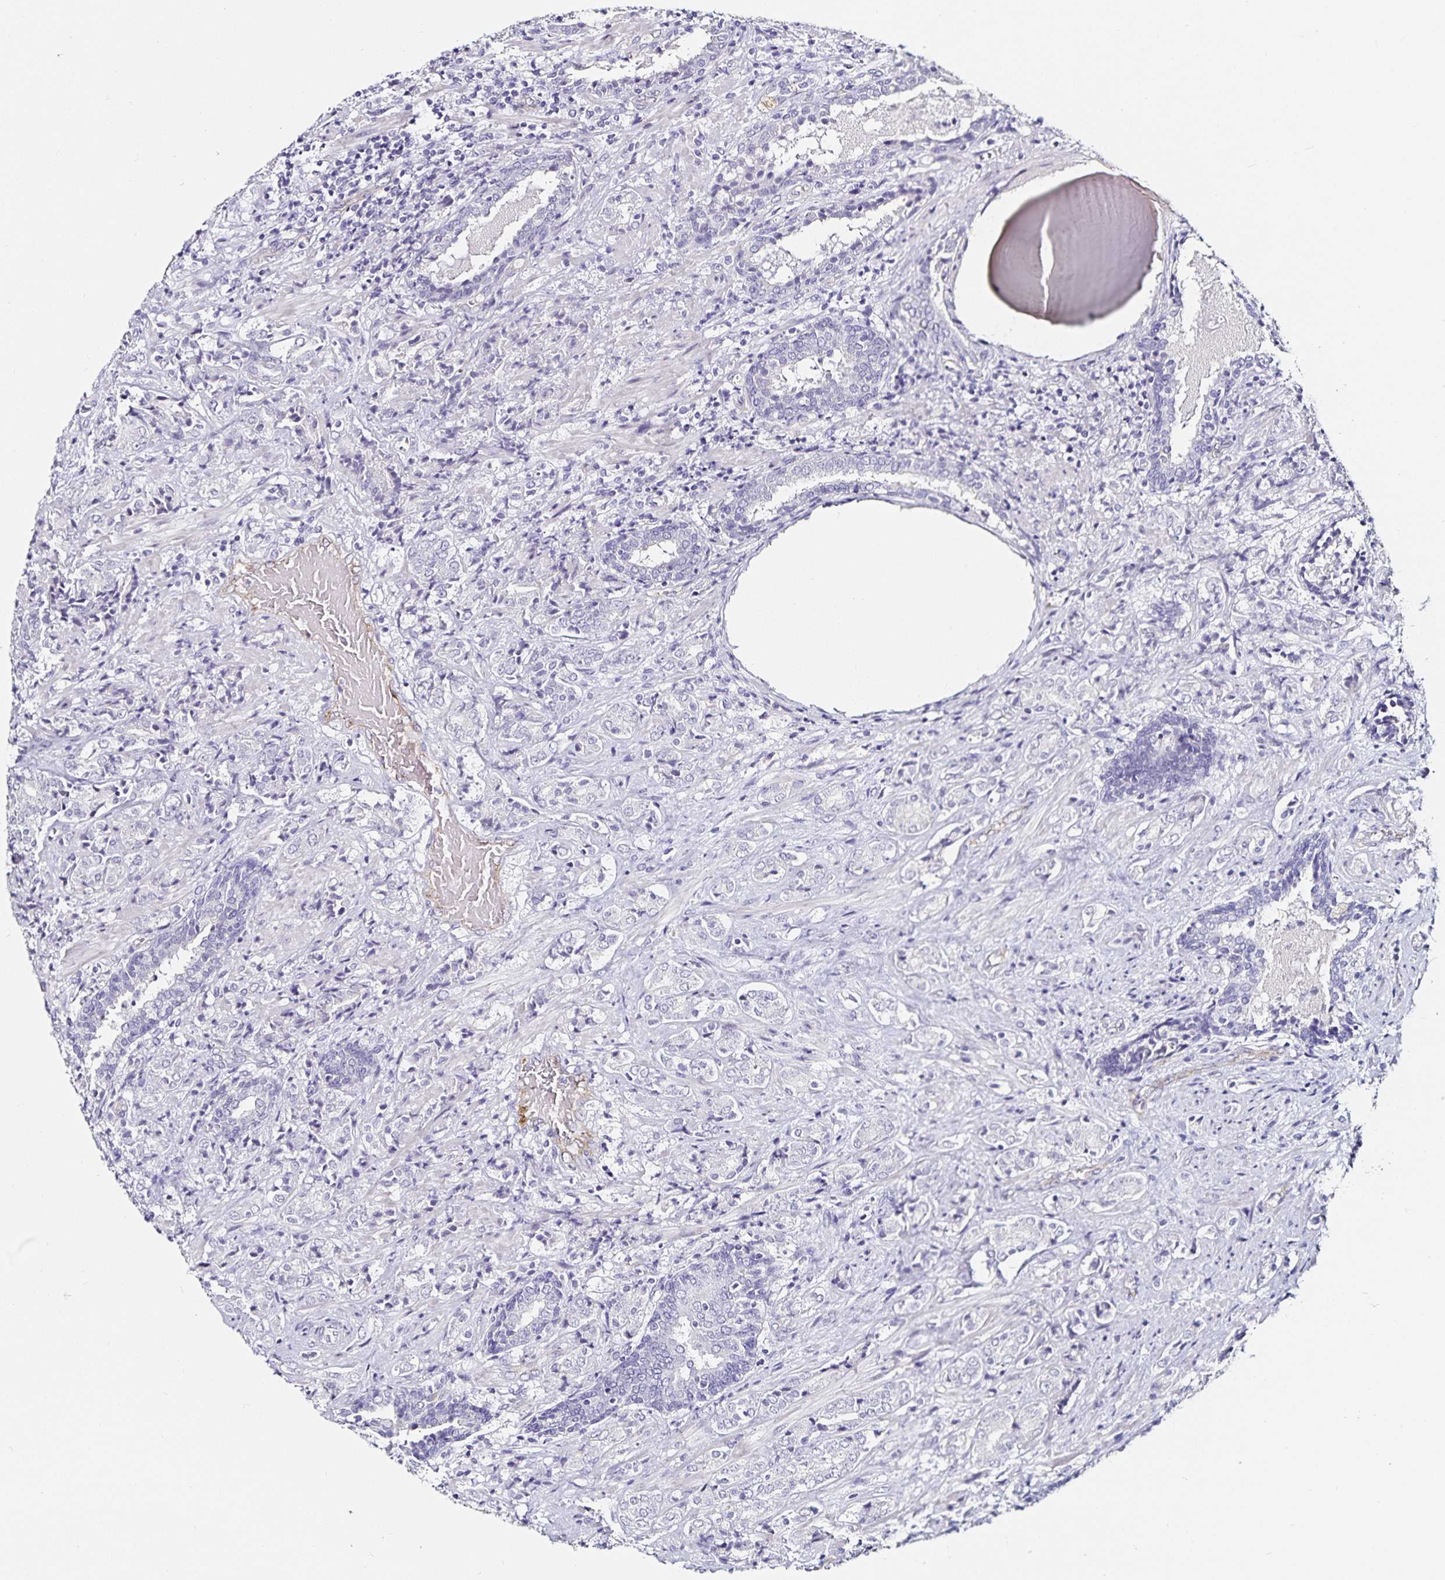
{"staining": {"intensity": "negative", "quantity": "none", "location": "none"}, "tissue": "prostate cancer", "cell_type": "Tumor cells", "image_type": "cancer", "snomed": [{"axis": "morphology", "description": "Adenocarcinoma, High grade"}, {"axis": "topography", "description": "Prostate"}], "caption": "An immunohistochemistry (IHC) image of high-grade adenocarcinoma (prostate) is shown. There is no staining in tumor cells of high-grade adenocarcinoma (prostate).", "gene": "TSPAN7", "patient": {"sex": "male", "age": 62}}